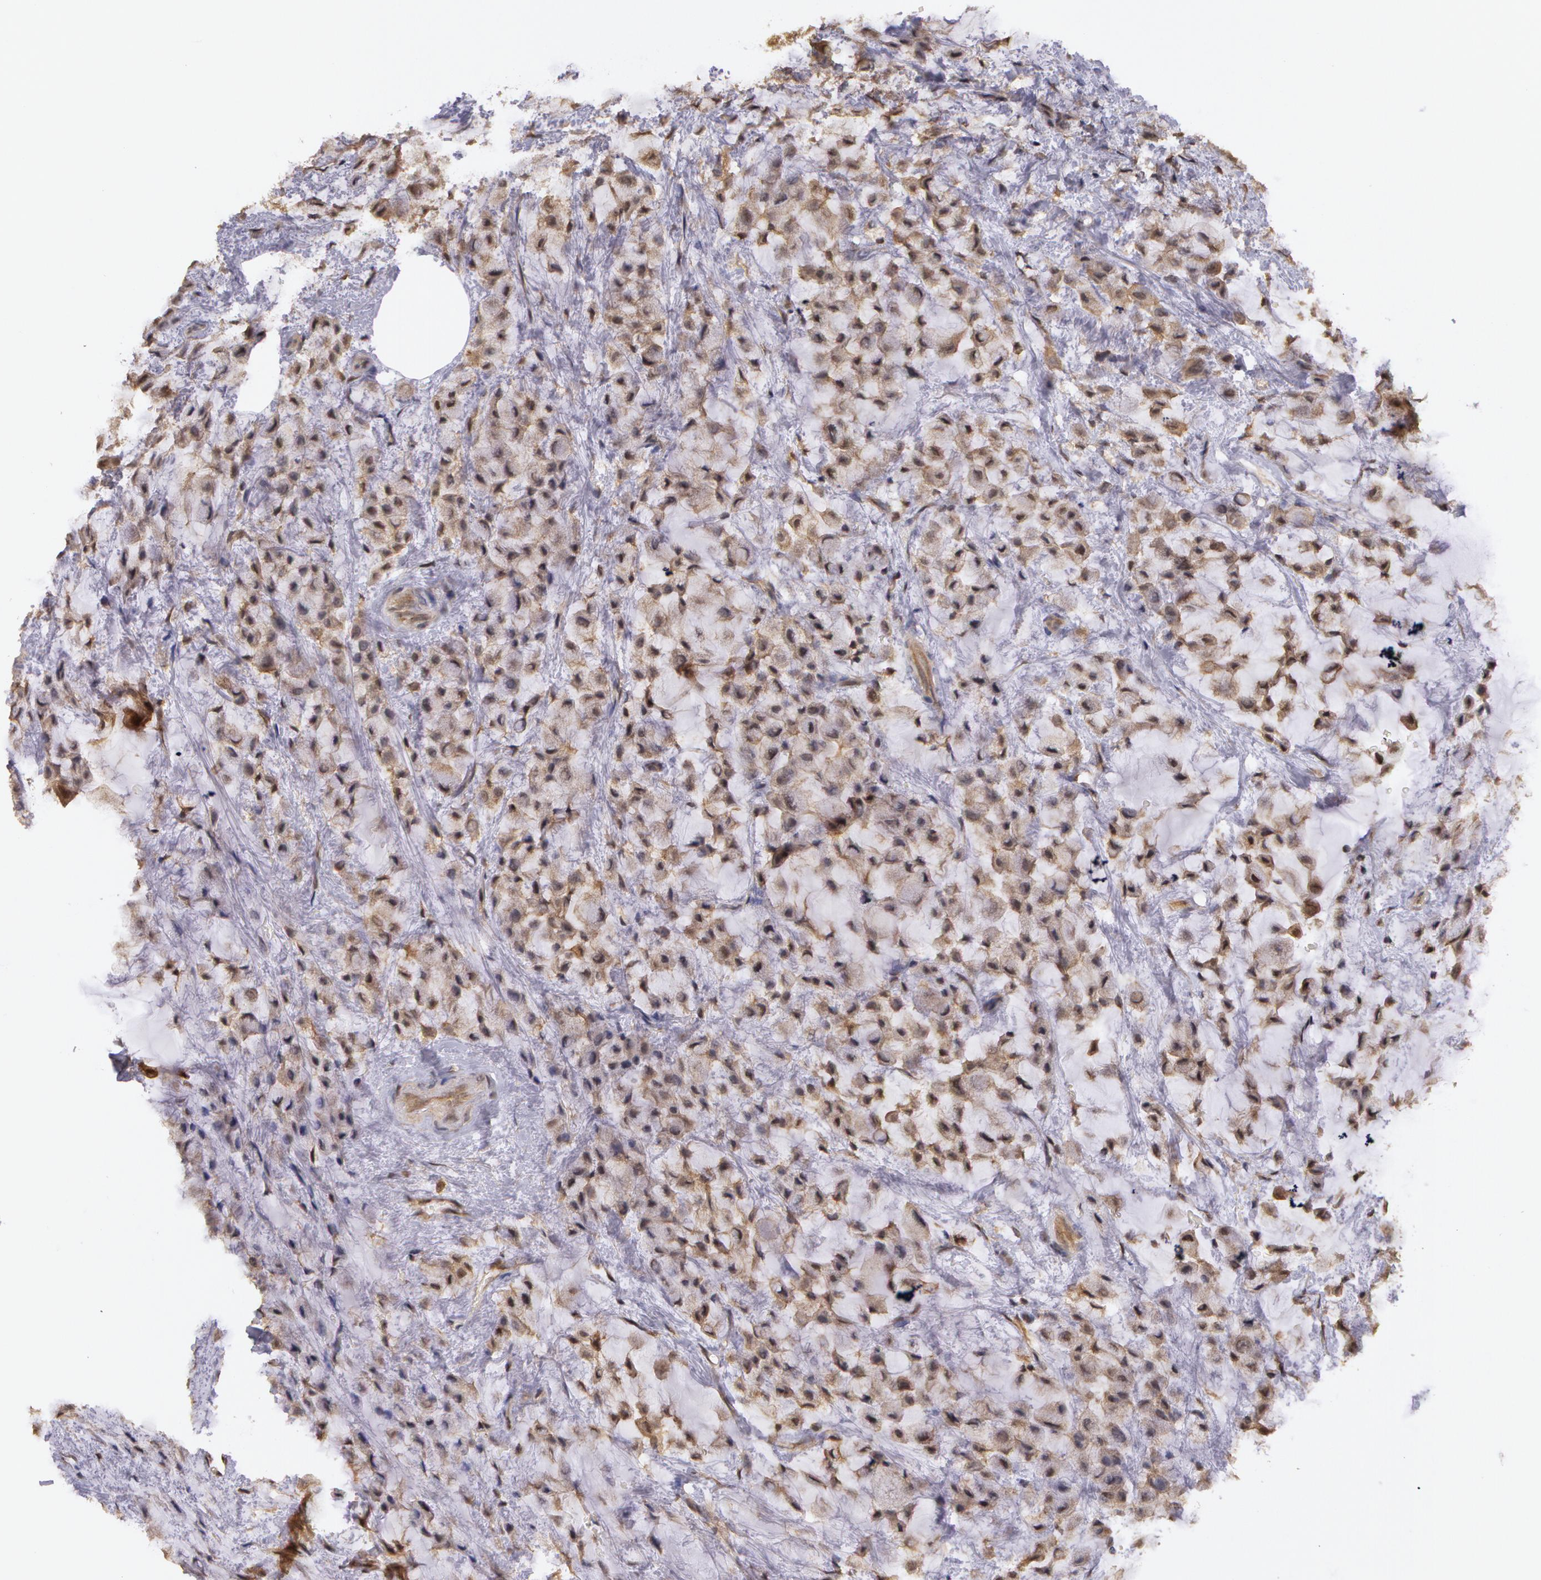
{"staining": {"intensity": "negative", "quantity": "none", "location": "none"}, "tissue": "breast cancer", "cell_type": "Tumor cells", "image_type": "cancer", "snomed": [{"axis": "morphology", "description": "Lobular carcinoma"}, {"axis": "topography", "description": "Breast"}], "caption": "DAB immunohistochemical staining of breast lobular carcinoma reveals no significant expression in tumor cells. (DAB (3,3'-diaminobenzidine) immunohistochemistry (IHC) with hematoxylin counter stain).", "gene": "AHSA1", "patient": {"sex": "female", "age": 85}}